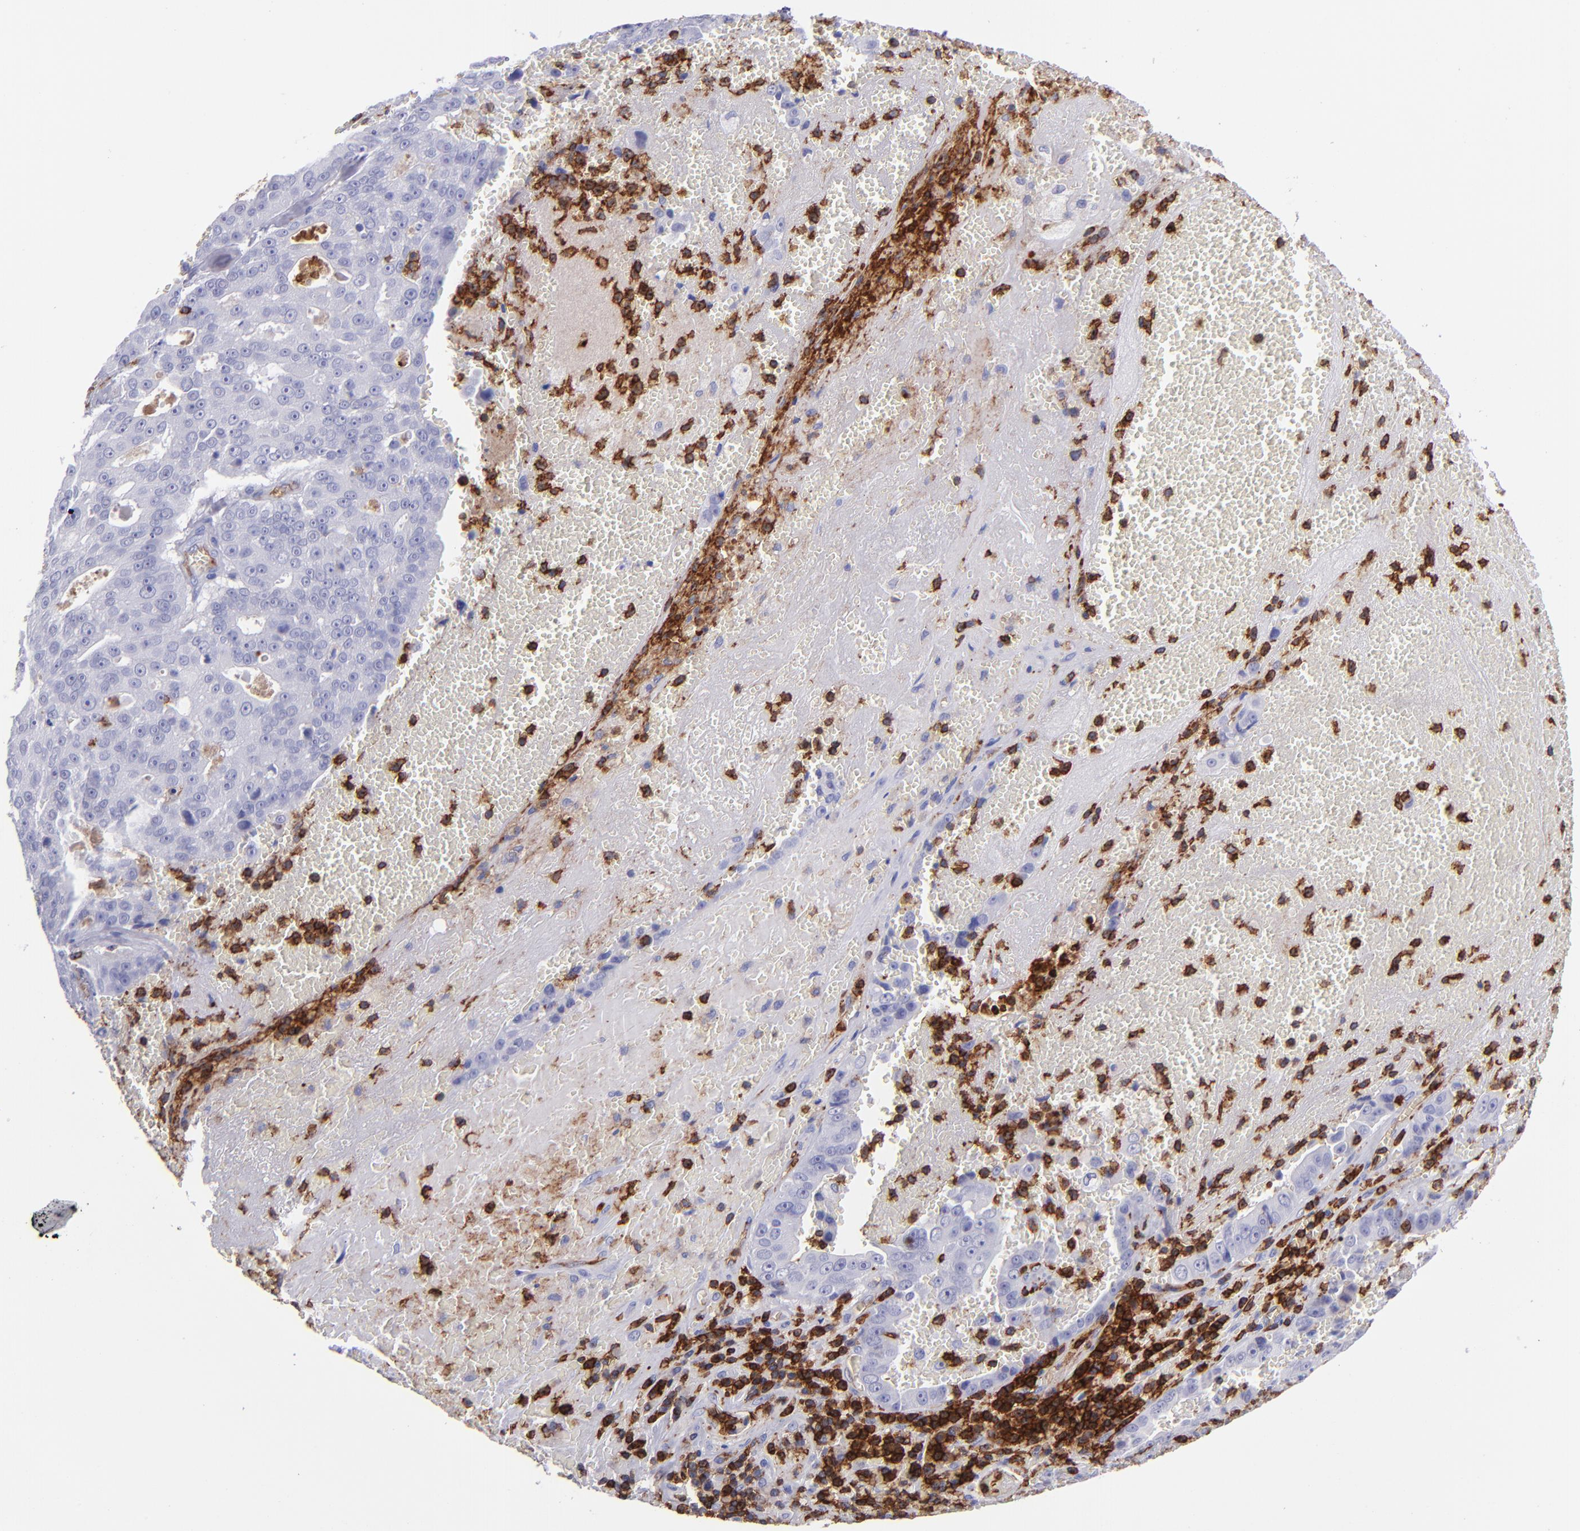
{"staining": {"intensity": "negative", "quantity": "none", "location": "none"}, "tissue": "liver cancer", "cell_type": "Tumor cells", "image_type": "cancer", "snomed": [{"axis": "morphology", "description": "Cholangiocarcinoma"}, {"axis": "topography", "description": "Liver"}], "caption": "An image of human liver cancer (cholangiocarcinoma) is negative for staining in tumor cells.", "gene": "ICAM3", "patient": {"sex": "female", "age": 79}}